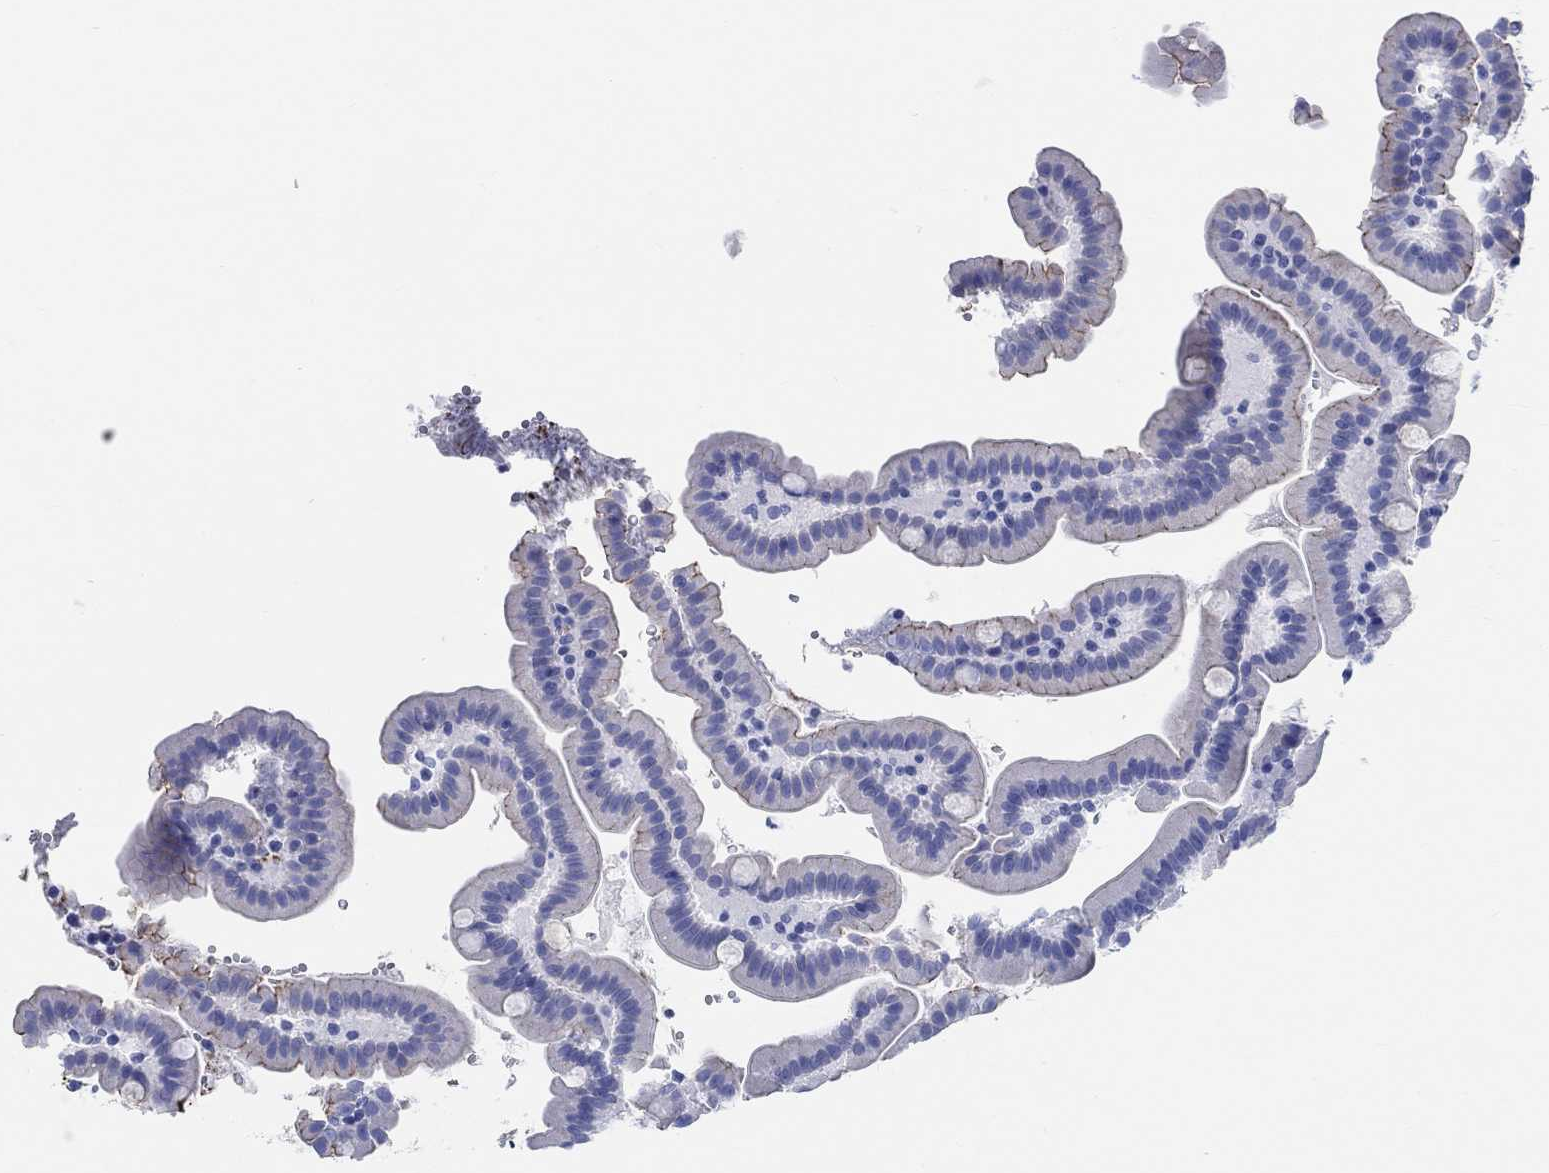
{"staining": {"intensity": "moderate", "quantity": "<25%", "location": "cytoplasmic/membranous"}, "tissue": "small intestine", "cell_type": "Glandular cells", "image_type": "normal", "snomed": [{"axis": "morphology", "description": "Normal tissue, NOS"}, {"axis": "topography", "description": "Small intestine"}], "caption": "Moderate cytoplasmic/membranous protein expression is seen in approximately <25% of glandular cells in small intestine. Using DAB (brown) and hematoxylin (blue) stains, captured at high magnification using brightfield microscopy.", "gene": "RD3L", "patient": {"sex": "female", "age": 44}}